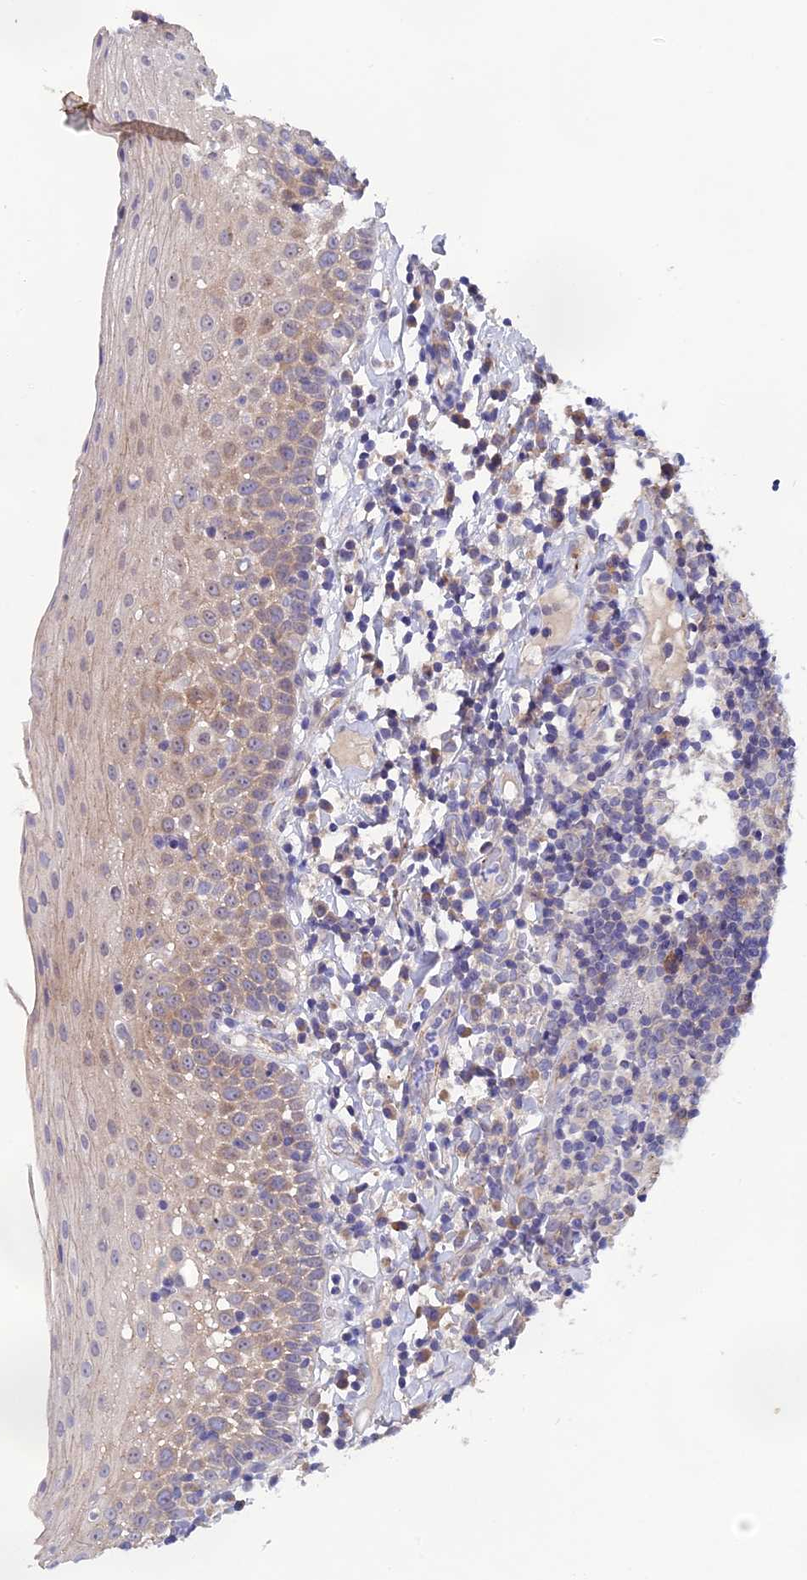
{"staining": {"intensity": "weak", "quantity": "<25%", "location": "cytoplasmic/membranous"}, "tissue": "oral mucosa", "cell_type": "Squamous epithelial cells", "image_type": "normal", "snomed": [{"axis": "morphology", "description": "Normal tissue, NOS"}, {"axis": "topography", "description": "Oral tissue"}], "caption": "Histopathology image shows no significant protein staining in squamous epithelial cells of normal oral mucosa.", "gene": "TENT4B", "patient": {"sex": "female", "age": 69}}